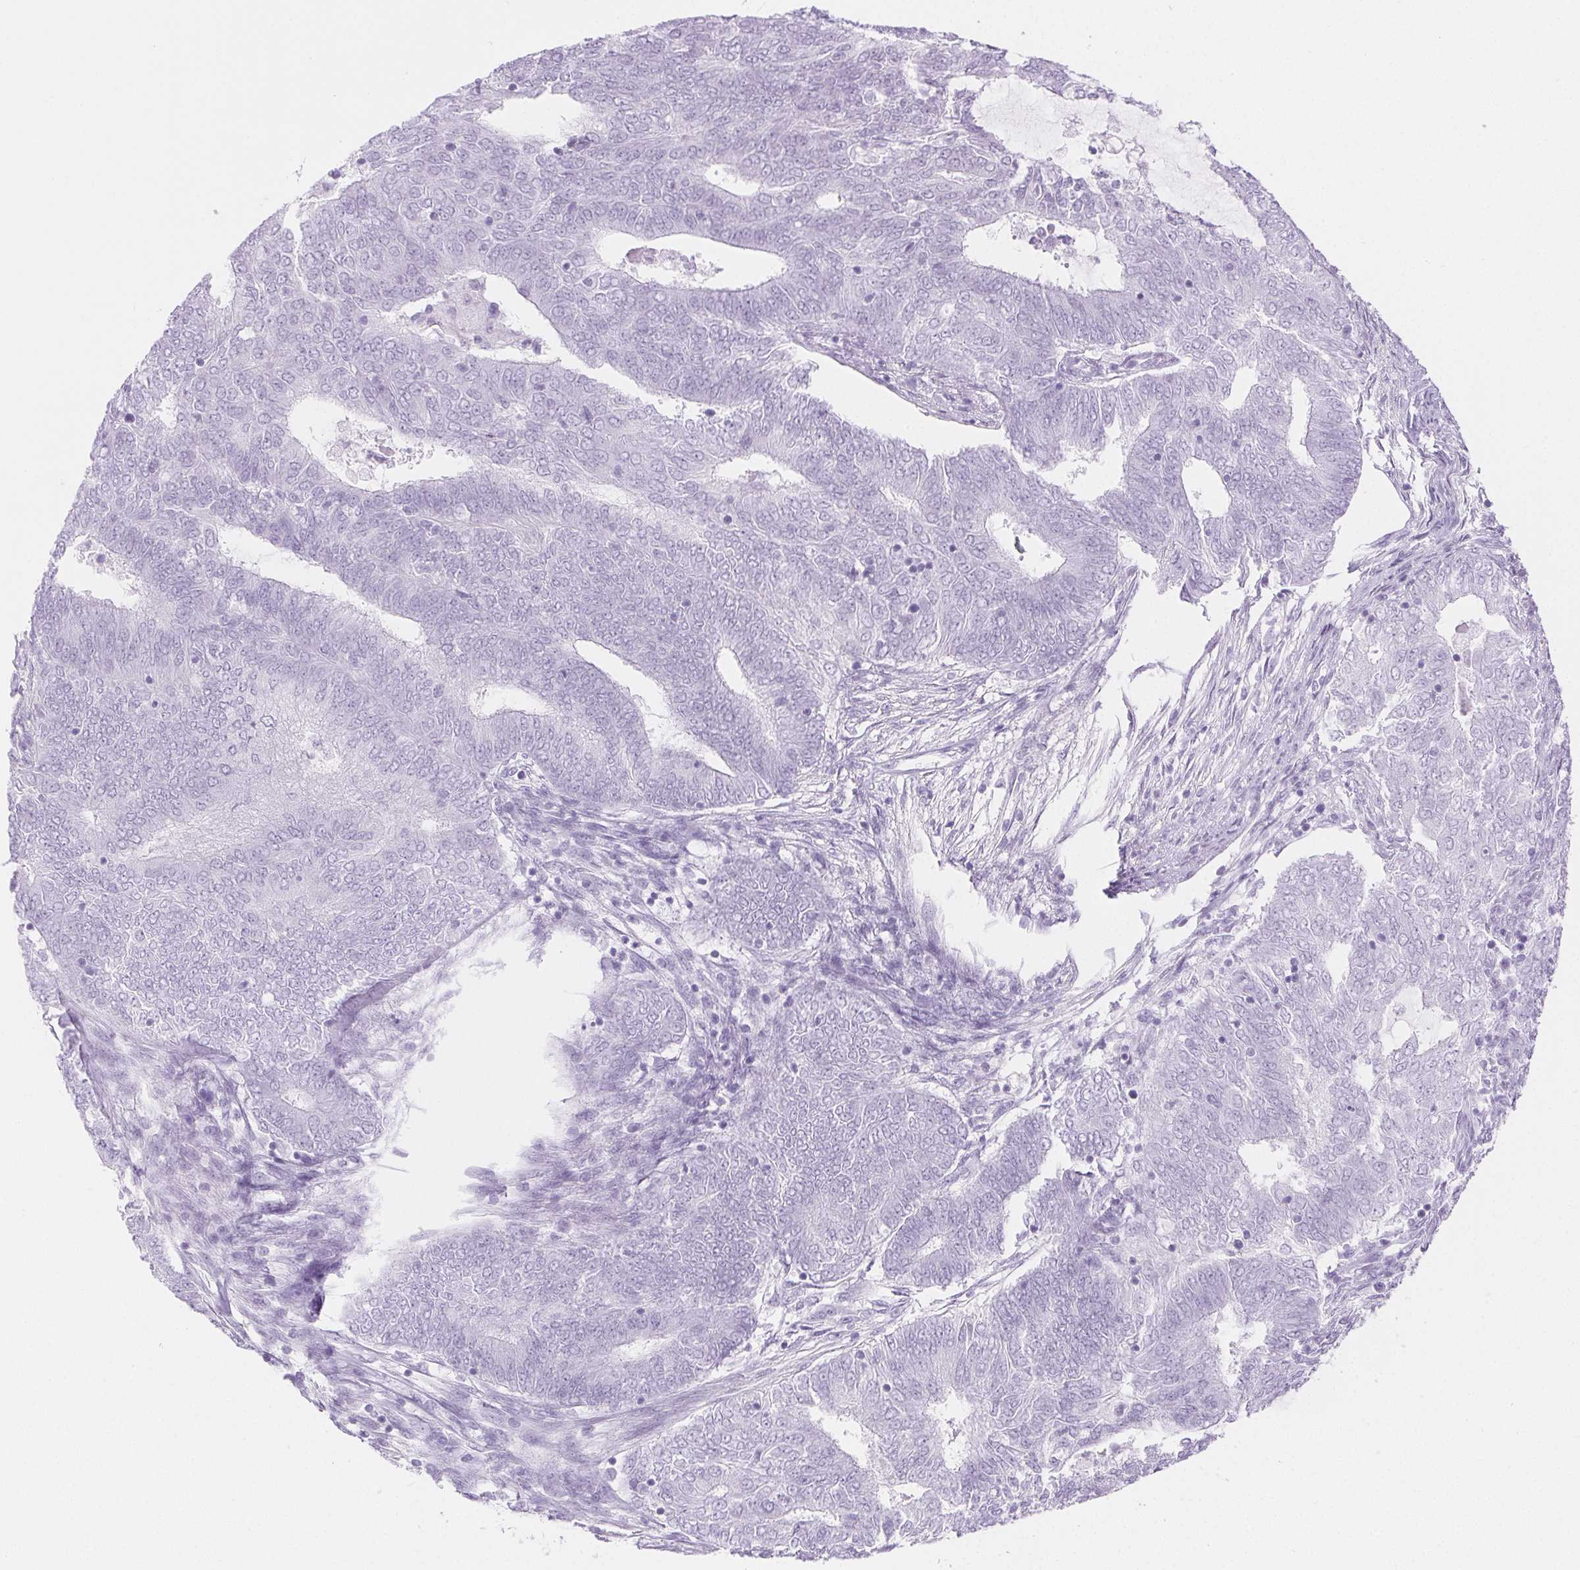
{"staining": {"intensity": "negative", "quantity": "none", "location": "none"}, "tissue": "endometrial cancer", "cell_type": "Tumor cells", "image_type": "cancer", "snomed": [{"axis": "morphology", "description": "Adenocarcinoma, NOS"}, {"axis": "topography", "description": "Endometrium"}], "caption": "An immunohistochemistry (IHC) micrograph of endometrial adenocarcinoma is shown. There is no staining in tumor cells of endometrial adenocarcinoma.", "gene": "SPRR3", "patient": {"sex": "female", "age": 62}}